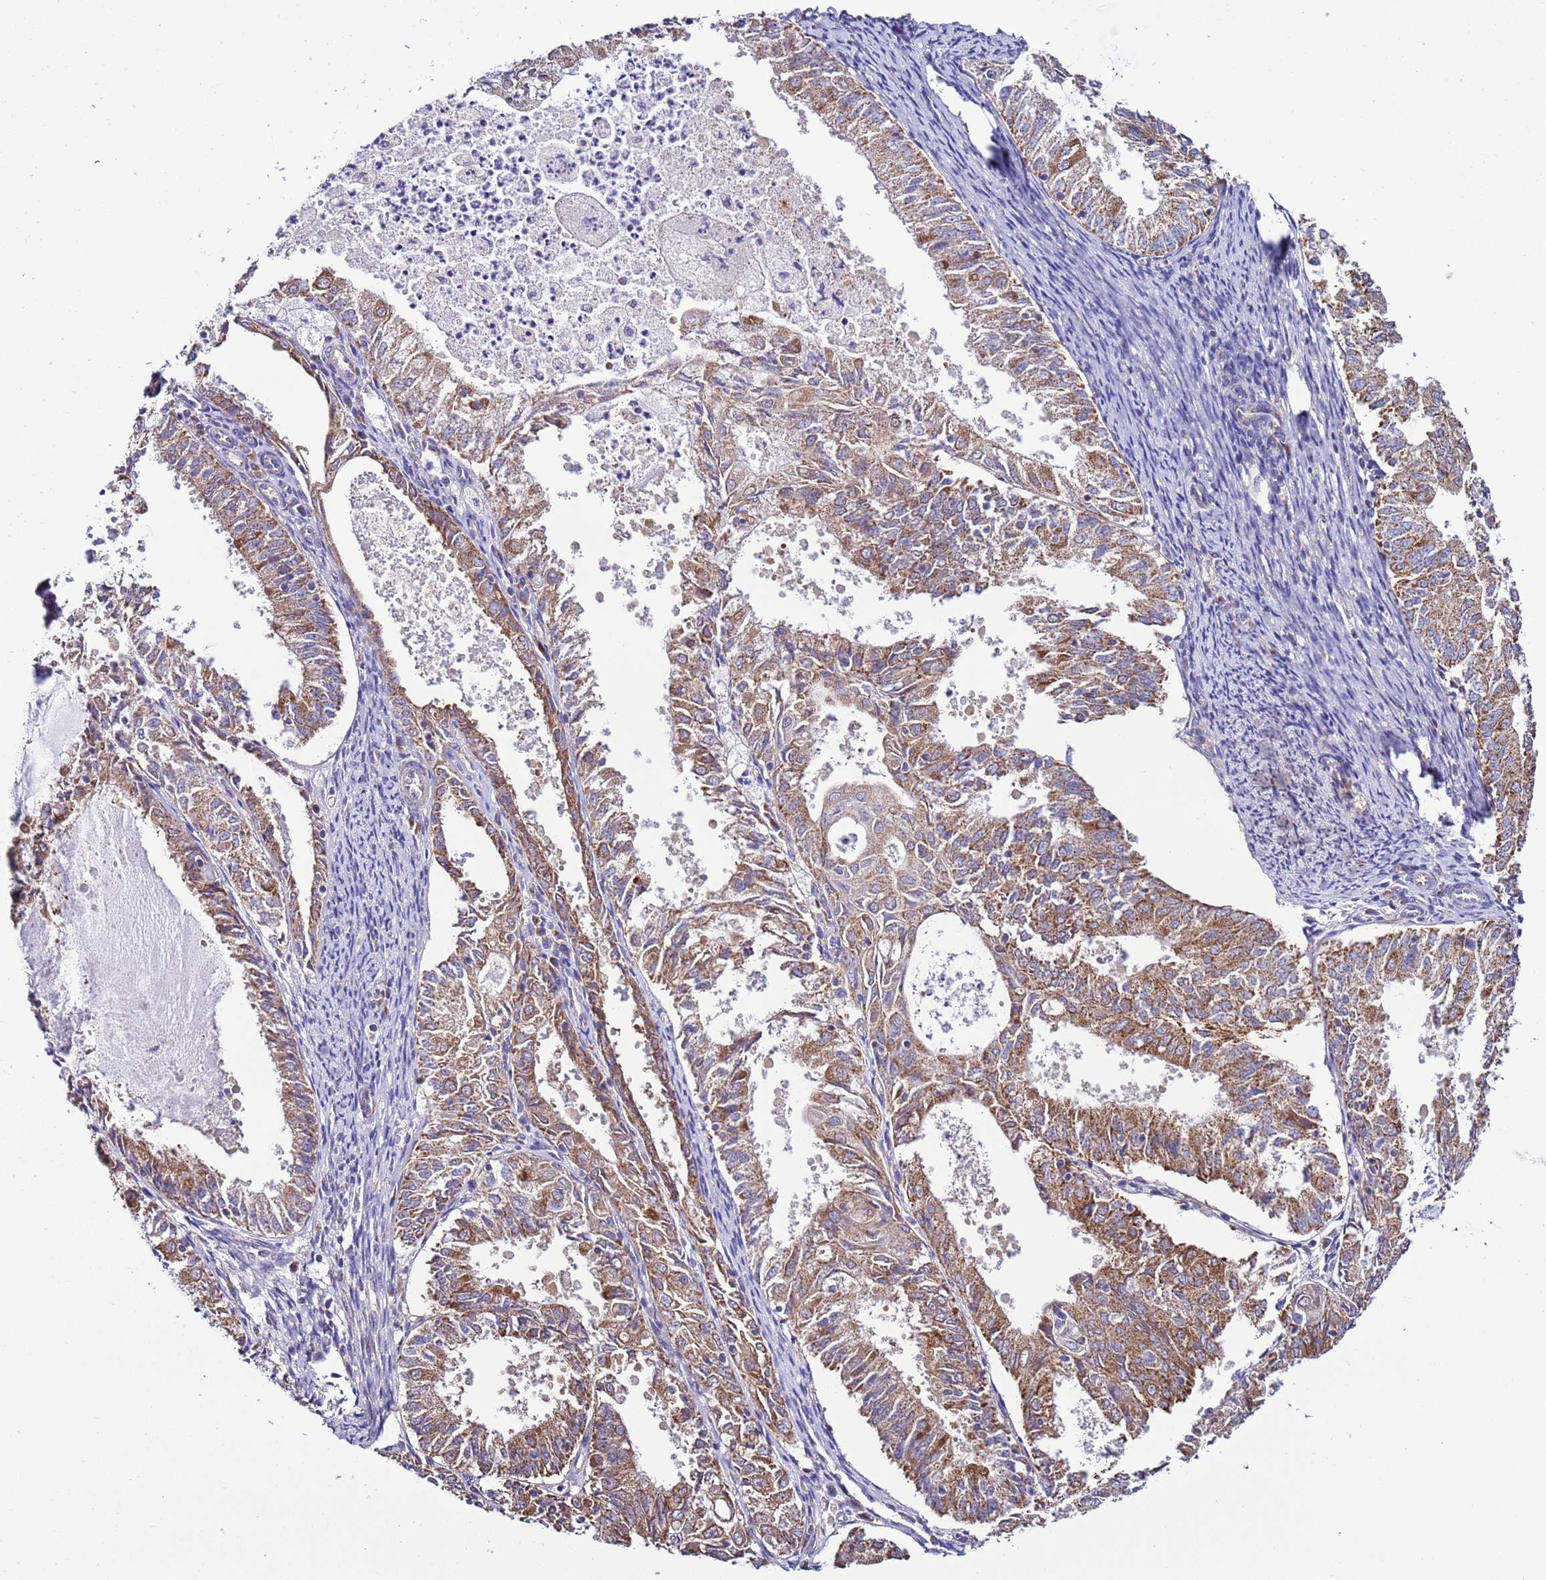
{"staining": {"intensity": "moderate", "quantity": ">75%", "location": "cytoplasmic/membranous"}, "tissue": "endometrial cancer", "cell_type": "Tumor cells", "image_type": "cancer", "snomed": [{"axis": "morphology", "description": "Adenocarcinoma, NOS"}, {"axis": "topography", "description": "Endometrium"}], "caption": "Immunohistochemistry (IHC) (DAB (3,3'-diaminobenzidine)) staining of adenocarcinoma (endometrial) displays moderate cytoplasmic/membranous protein positivity in approximately >75% of tumor cells.", "gene": "AHI1", "patient": {"sex": "female", "age": 57}}